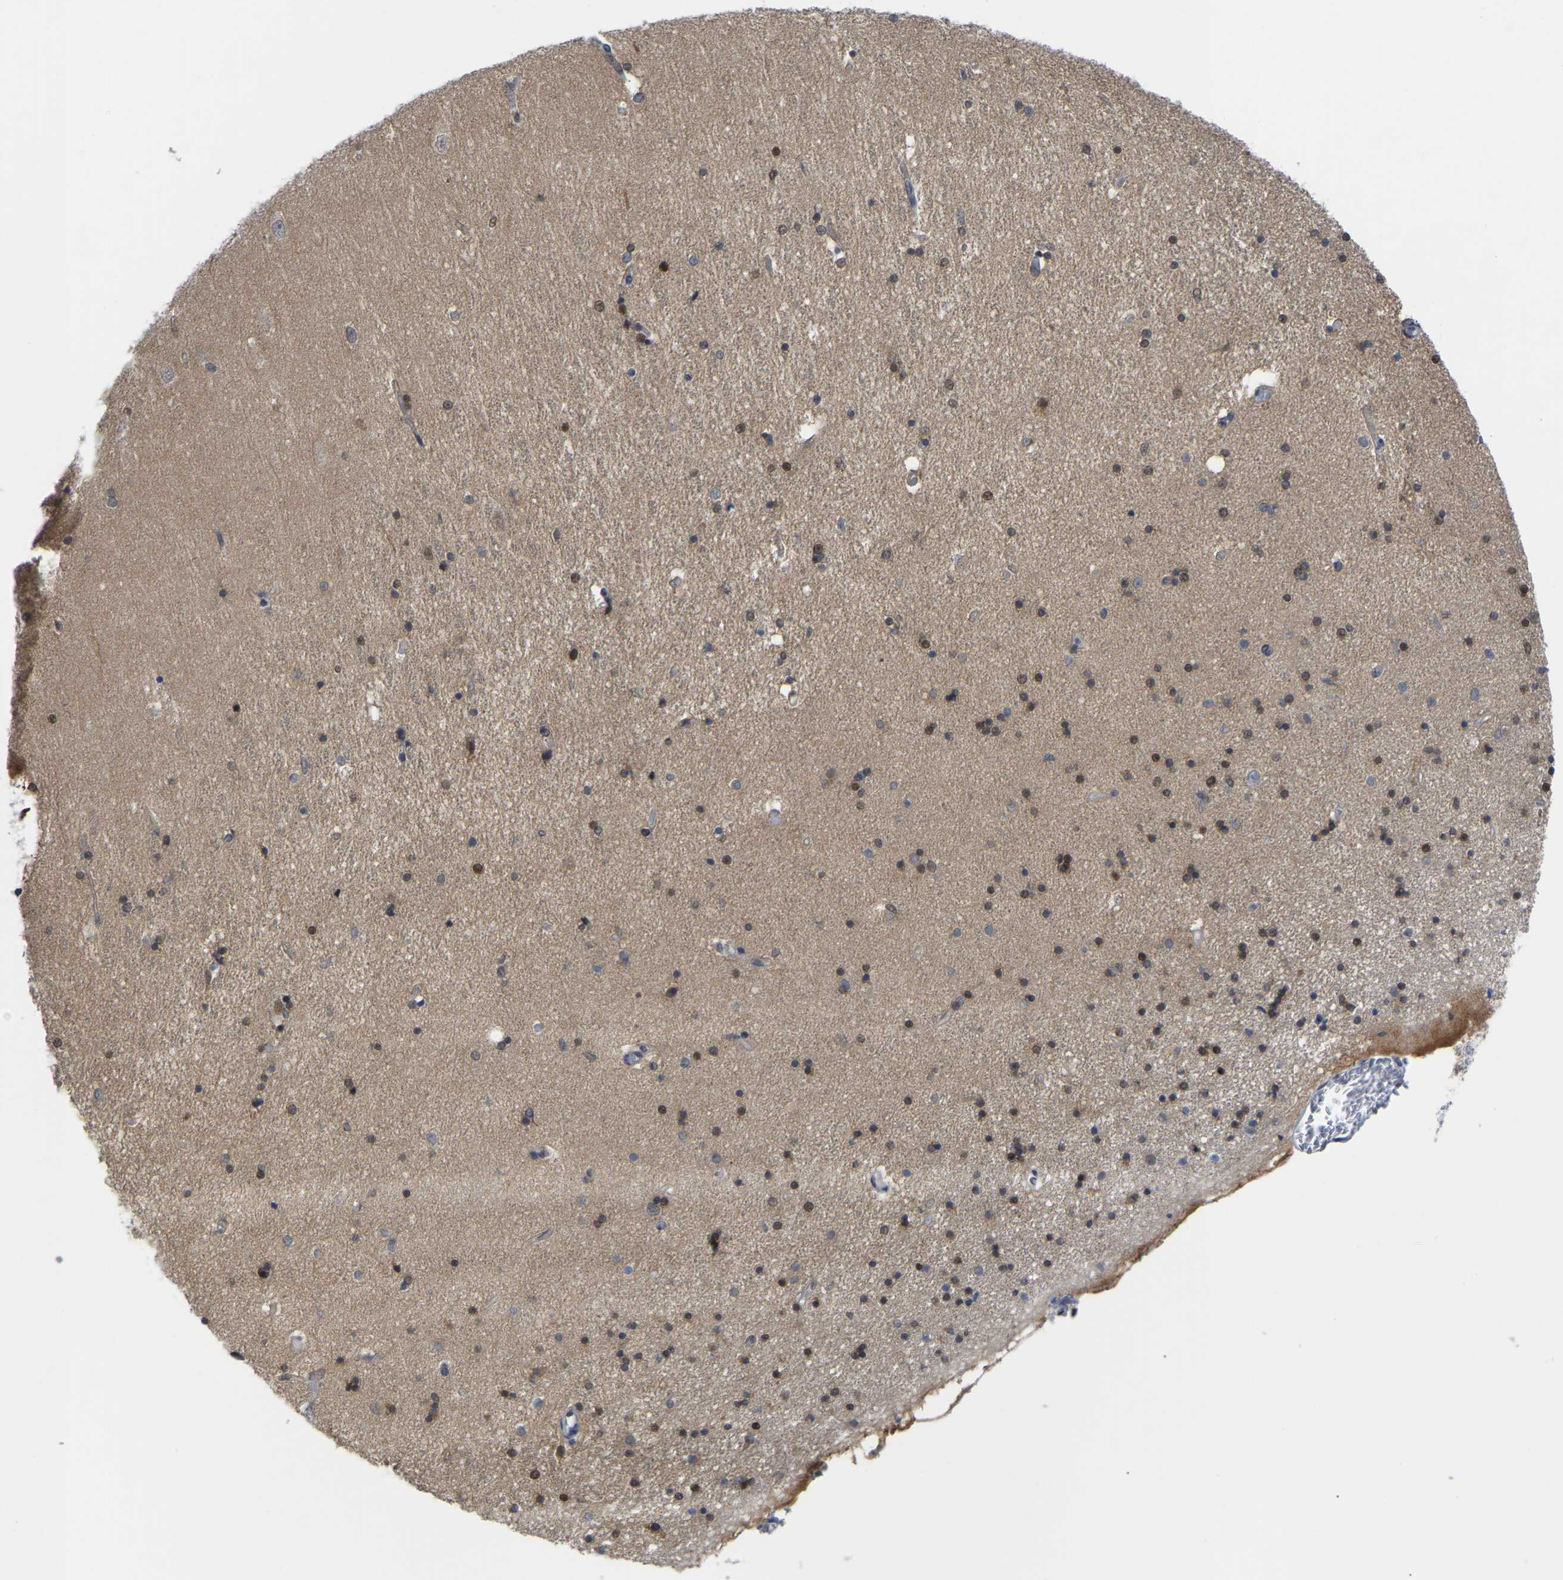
{"staining": {"intensity": "moderate", "quantity": "<25%", "location": "nuclear"}, "tissue": "hippocampus", "cell_type": "Glial cells", "image_type": "normal", "snomed": [{"axis": "morphology", "description": "Normal tissue, NOS"}, {"axis": "topography", "description": "Hippocampus"}], "caption": "DAB immunohistochemical staining of unremarkable hippocampus displays moderate nuclear protein positivity in about <25% of glial cells. The protein is shown in brown color, while the nuclei are stained blue.", "gene": "KLRG2", "patient": {"sex": "female", "age": 54}}